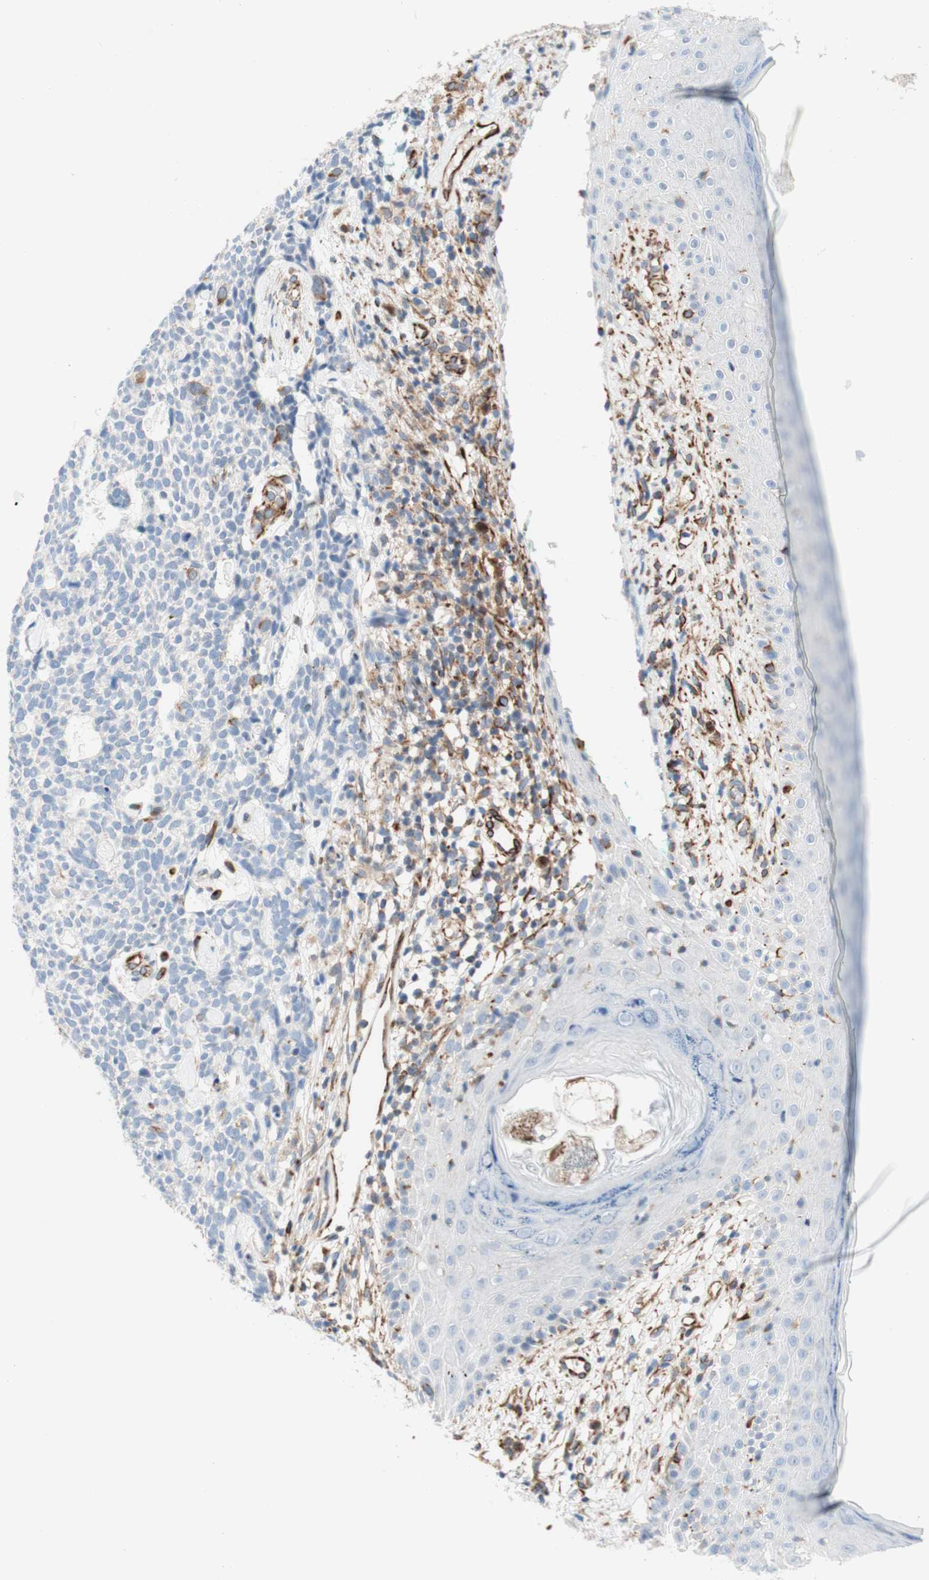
{"staining": {"intensity": "moderate", "quantity": "<25%", "location": "cytoplasmic/membranous"}, "tissue": "skin cancer", "cell_type": "Tumor cells", "image_type": "cancer", "snomed": [{"axis": "morphology", "description": "Basal cell carcinoma"}, {"axis": "topography", "description": "Skin"}], "caption": "Tumor cells exhibit low levels of moderate cytoplasmic/membranous staining in about <25% of cells in skin basal cell carcinoma.", "gene": "POU2AF1", "patient": {"sex": "female", "age": 84}}